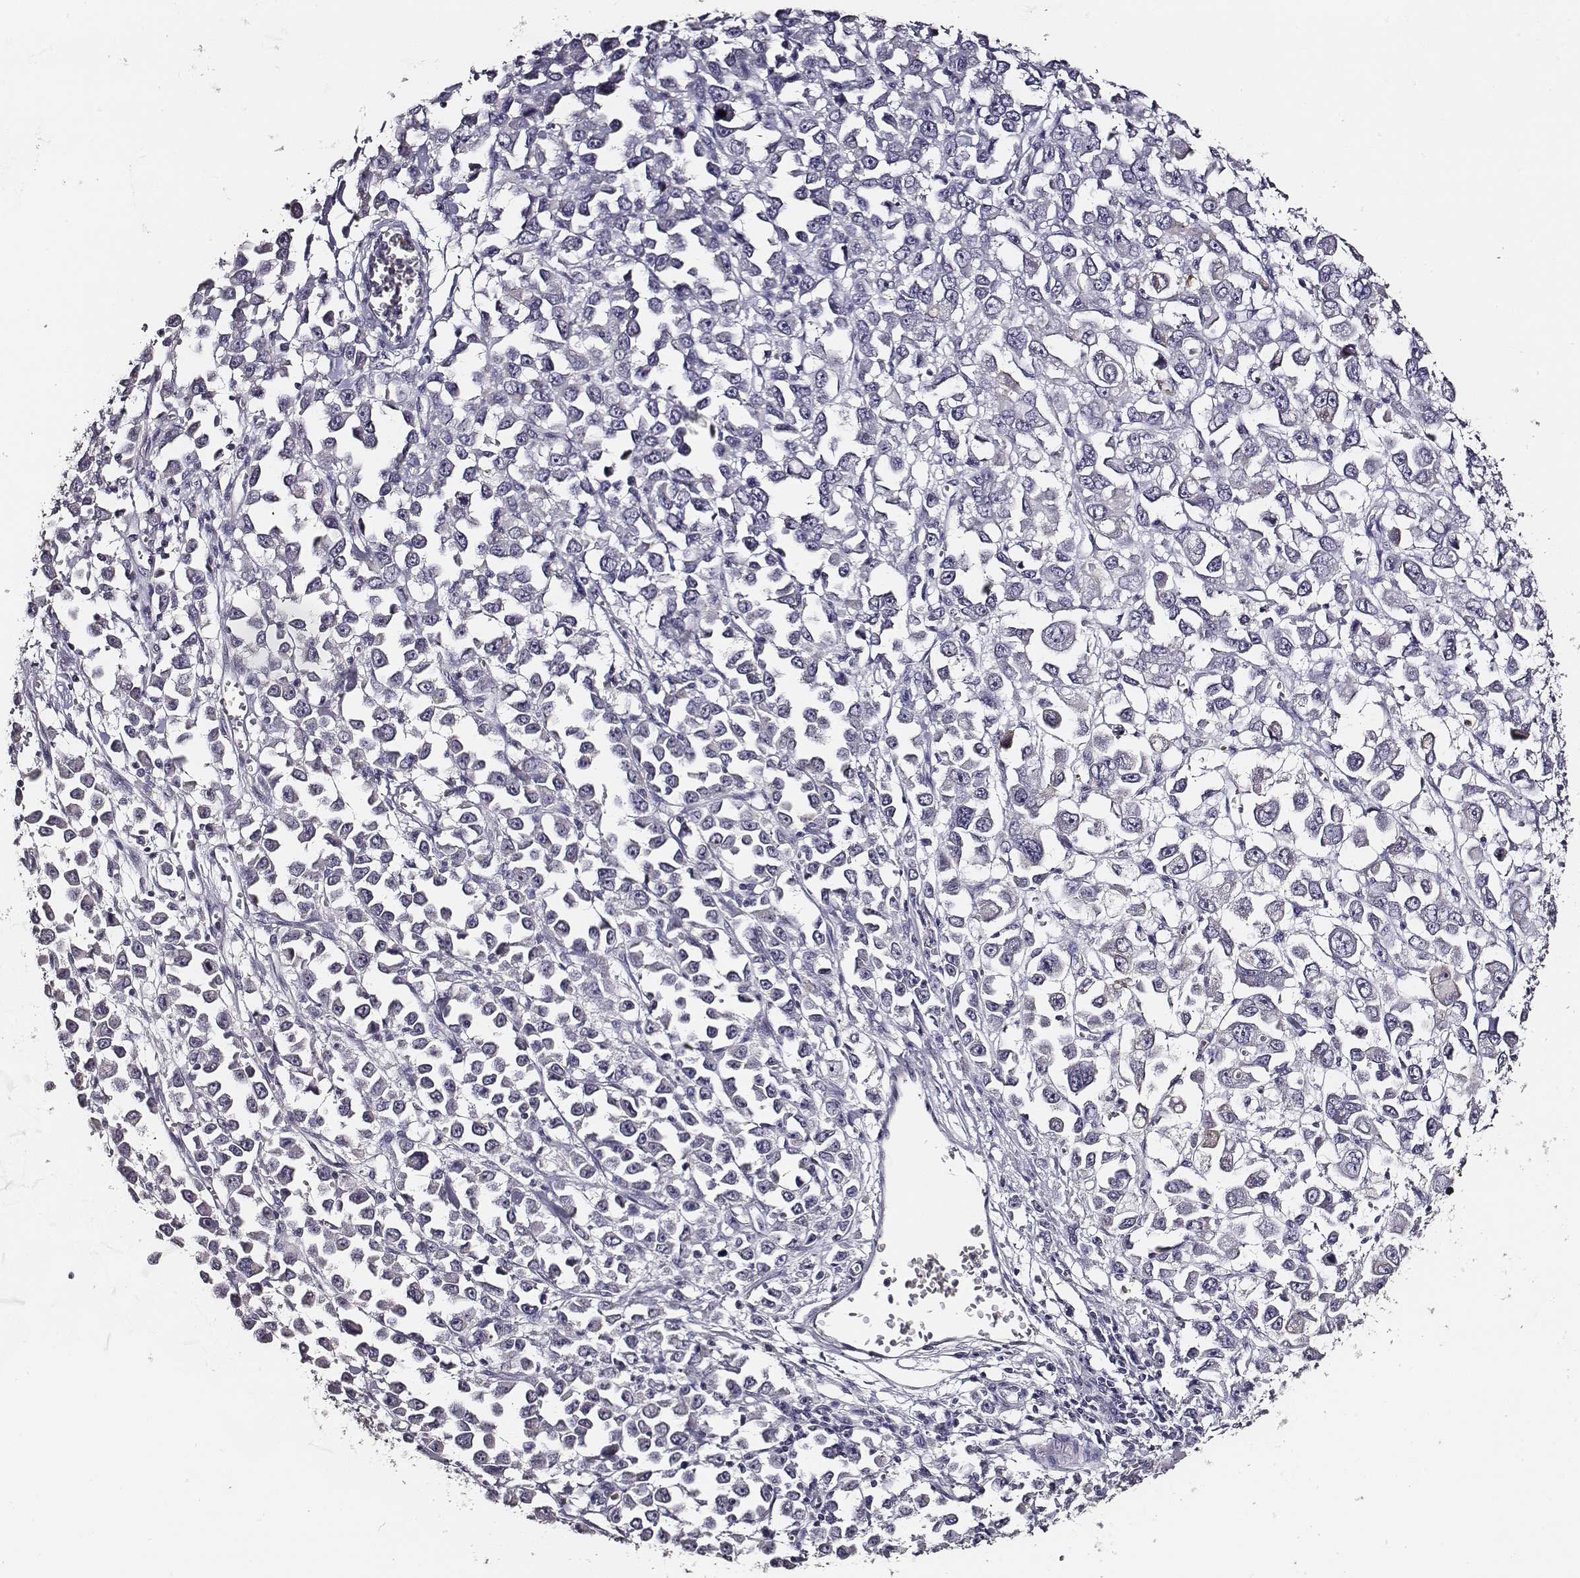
{"staining": {"intensity": "negative", "quantity": "none", "location": "none"}, "tissue": "stomach cancer", "cell_type": "Tumor cells", "image_type": "cancer", "snomed": [{"axis": "morphology", "description": "Adenocarcinoma, NOS"}, {"axis": "topography", "description": "Stomach, upper"}], "caption": "Immunohistochemical staining of human stomach cancer (adenocarcinoma) shows no significant positivity in tumor cells.", "gene": "AADAT", "patient": {"sex": "male", "age": 70}}